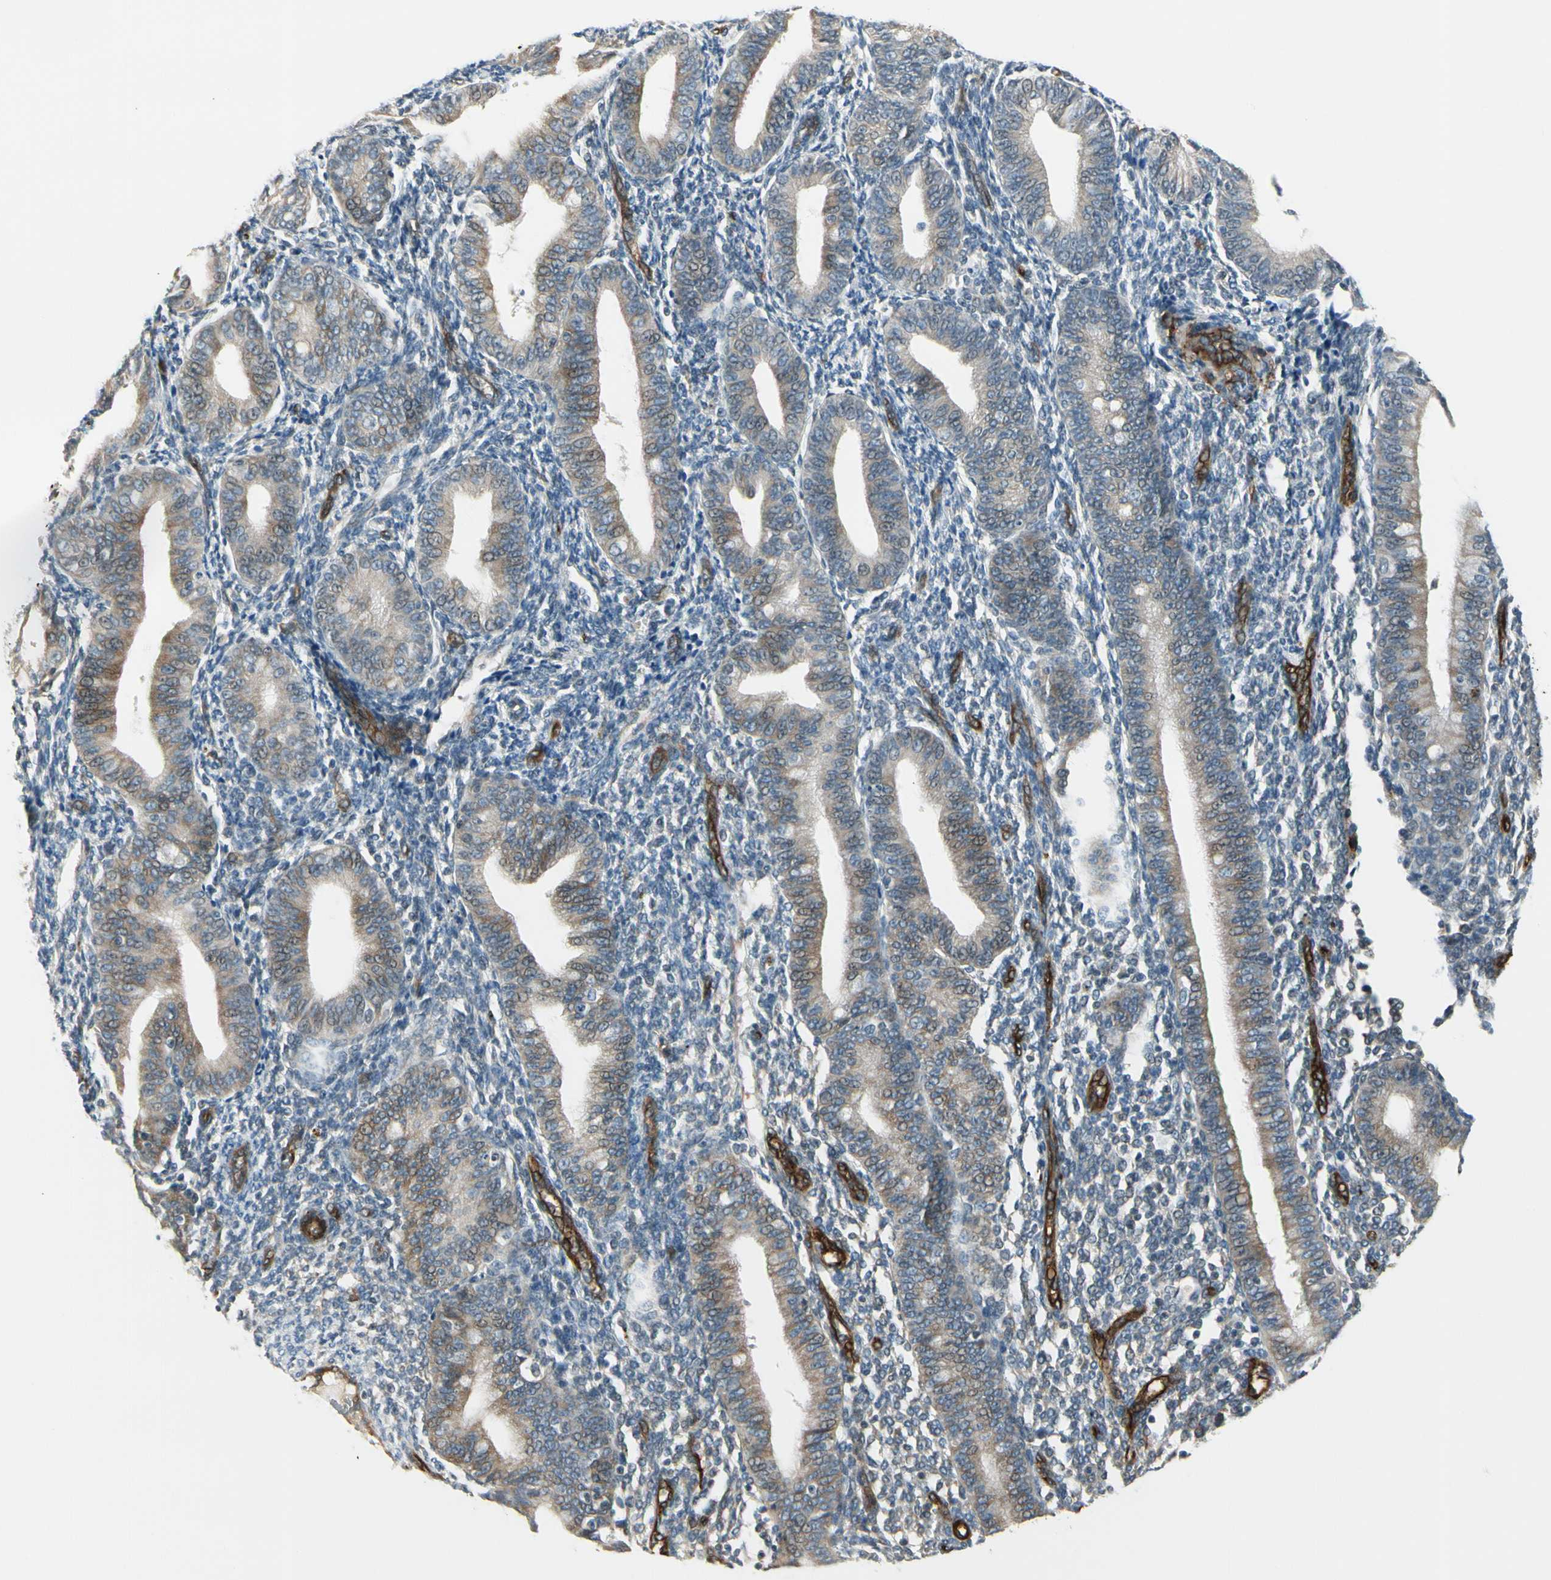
{"staining": {"intensity": "negative", "quantity": "none", "location": "none"}, "tissue": "endometrium", "cell_type": "Cells in endometrial stroma", "image_type": "normal", "snomed": [{"axis": "morphology", "description": "Normal tissue, NOS"}, {"axis": "topography", "description": "Endometrium"}], "caption": "IHC of normal human endometrium exhibits no staining in cells in endometrial stroma. (DAB immunohistochemistry (IHC), high magnification).", "gene": "MCAM", "patient": {"sex": "female", "age": 61}}